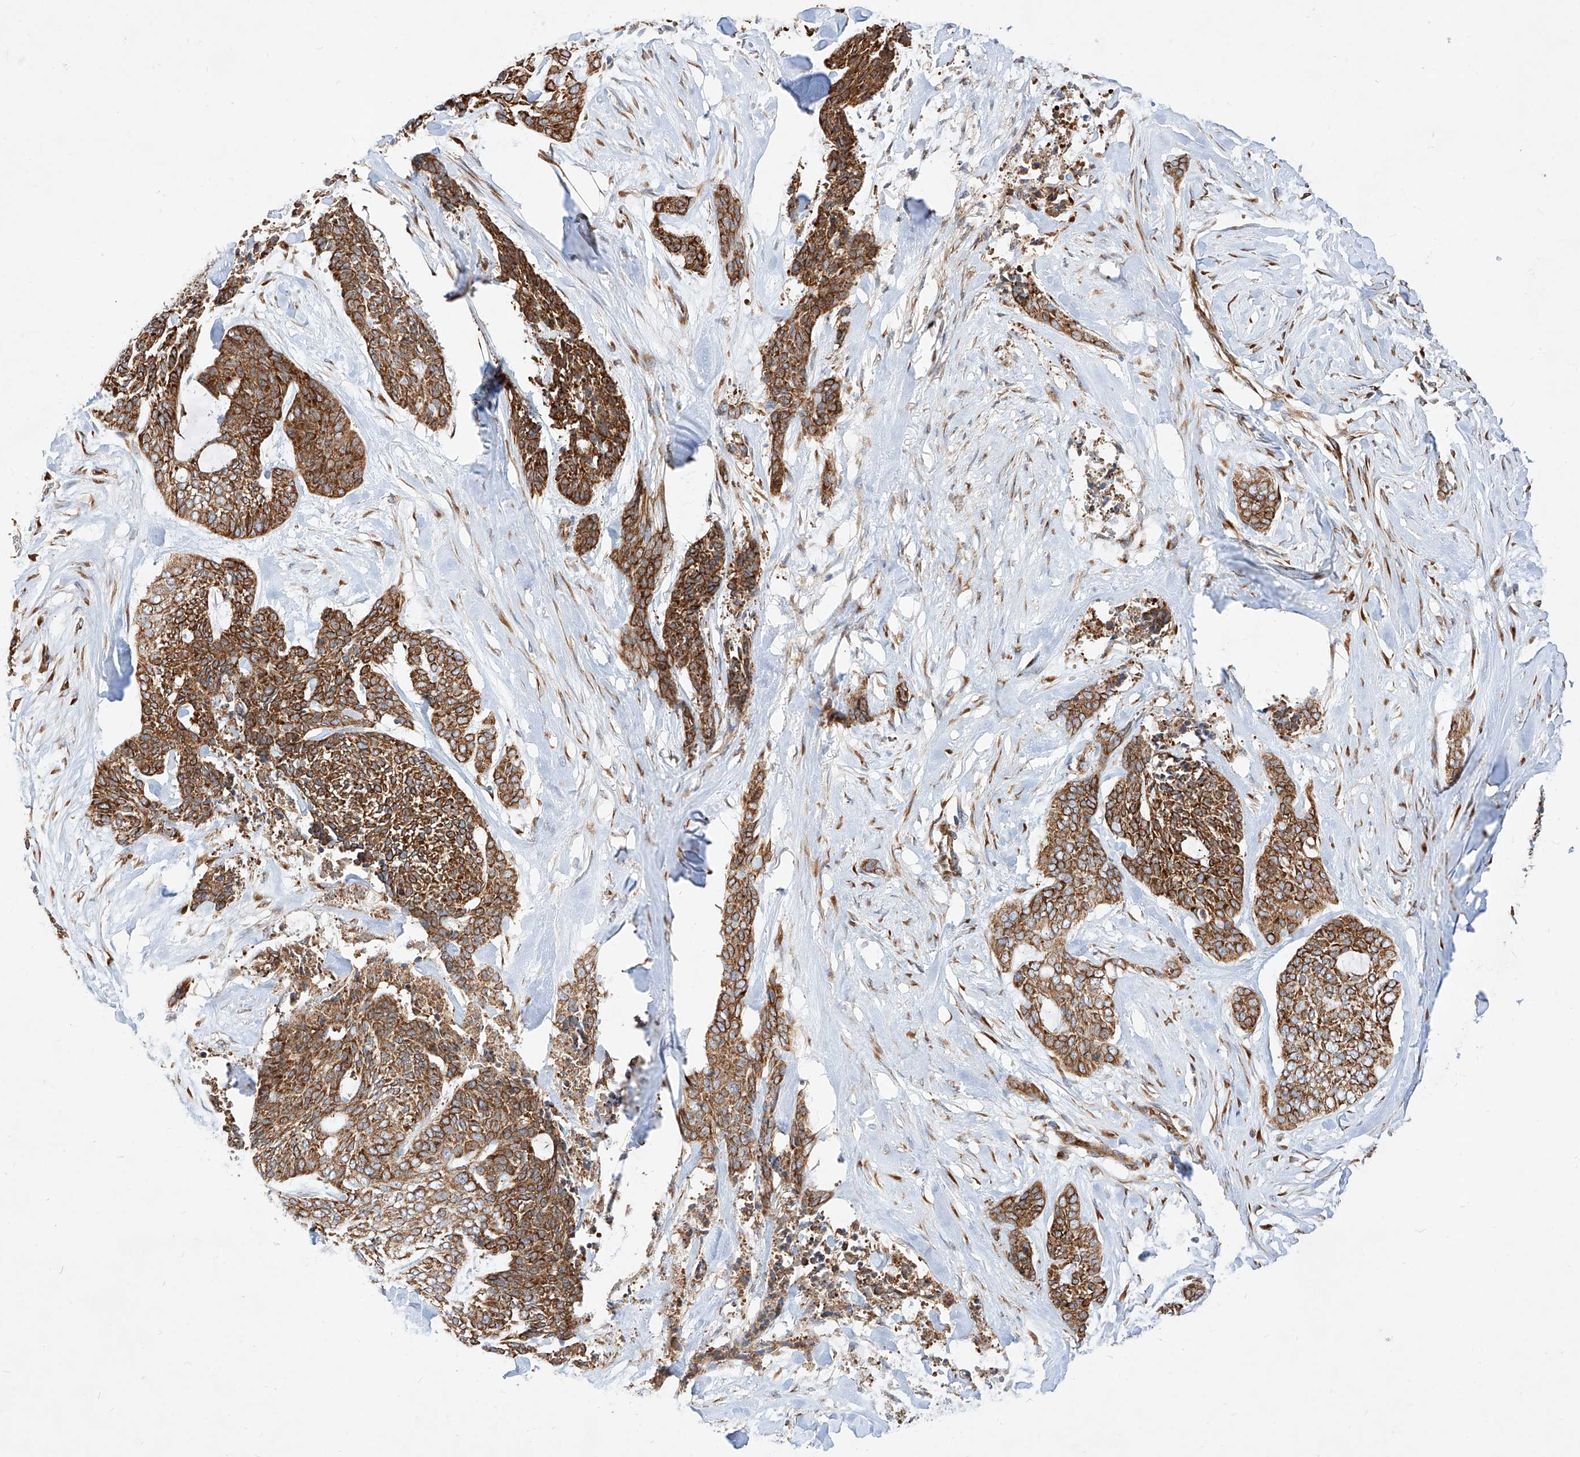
{"staining": {"intensity": "strong", "quantity": ">75%", "location": "cytoplasmic/membranous"}, "tissue": "skin cancer", "cell_type": "Tumor cells", "image_type": "cancer", "snomed": [{"axis": "morphology", "description": "Basal cell carcinoma"}, {"axis": "topography", "description": "Skin"}], "caption": "An image of basal cell carcinoma (skin) stained for a protein exhibits strong cytoplasmic/membranous brown staining in tumor cells.", "gene": "CSGALNACT2", "patient": {"sex": "female", "age": 64}}